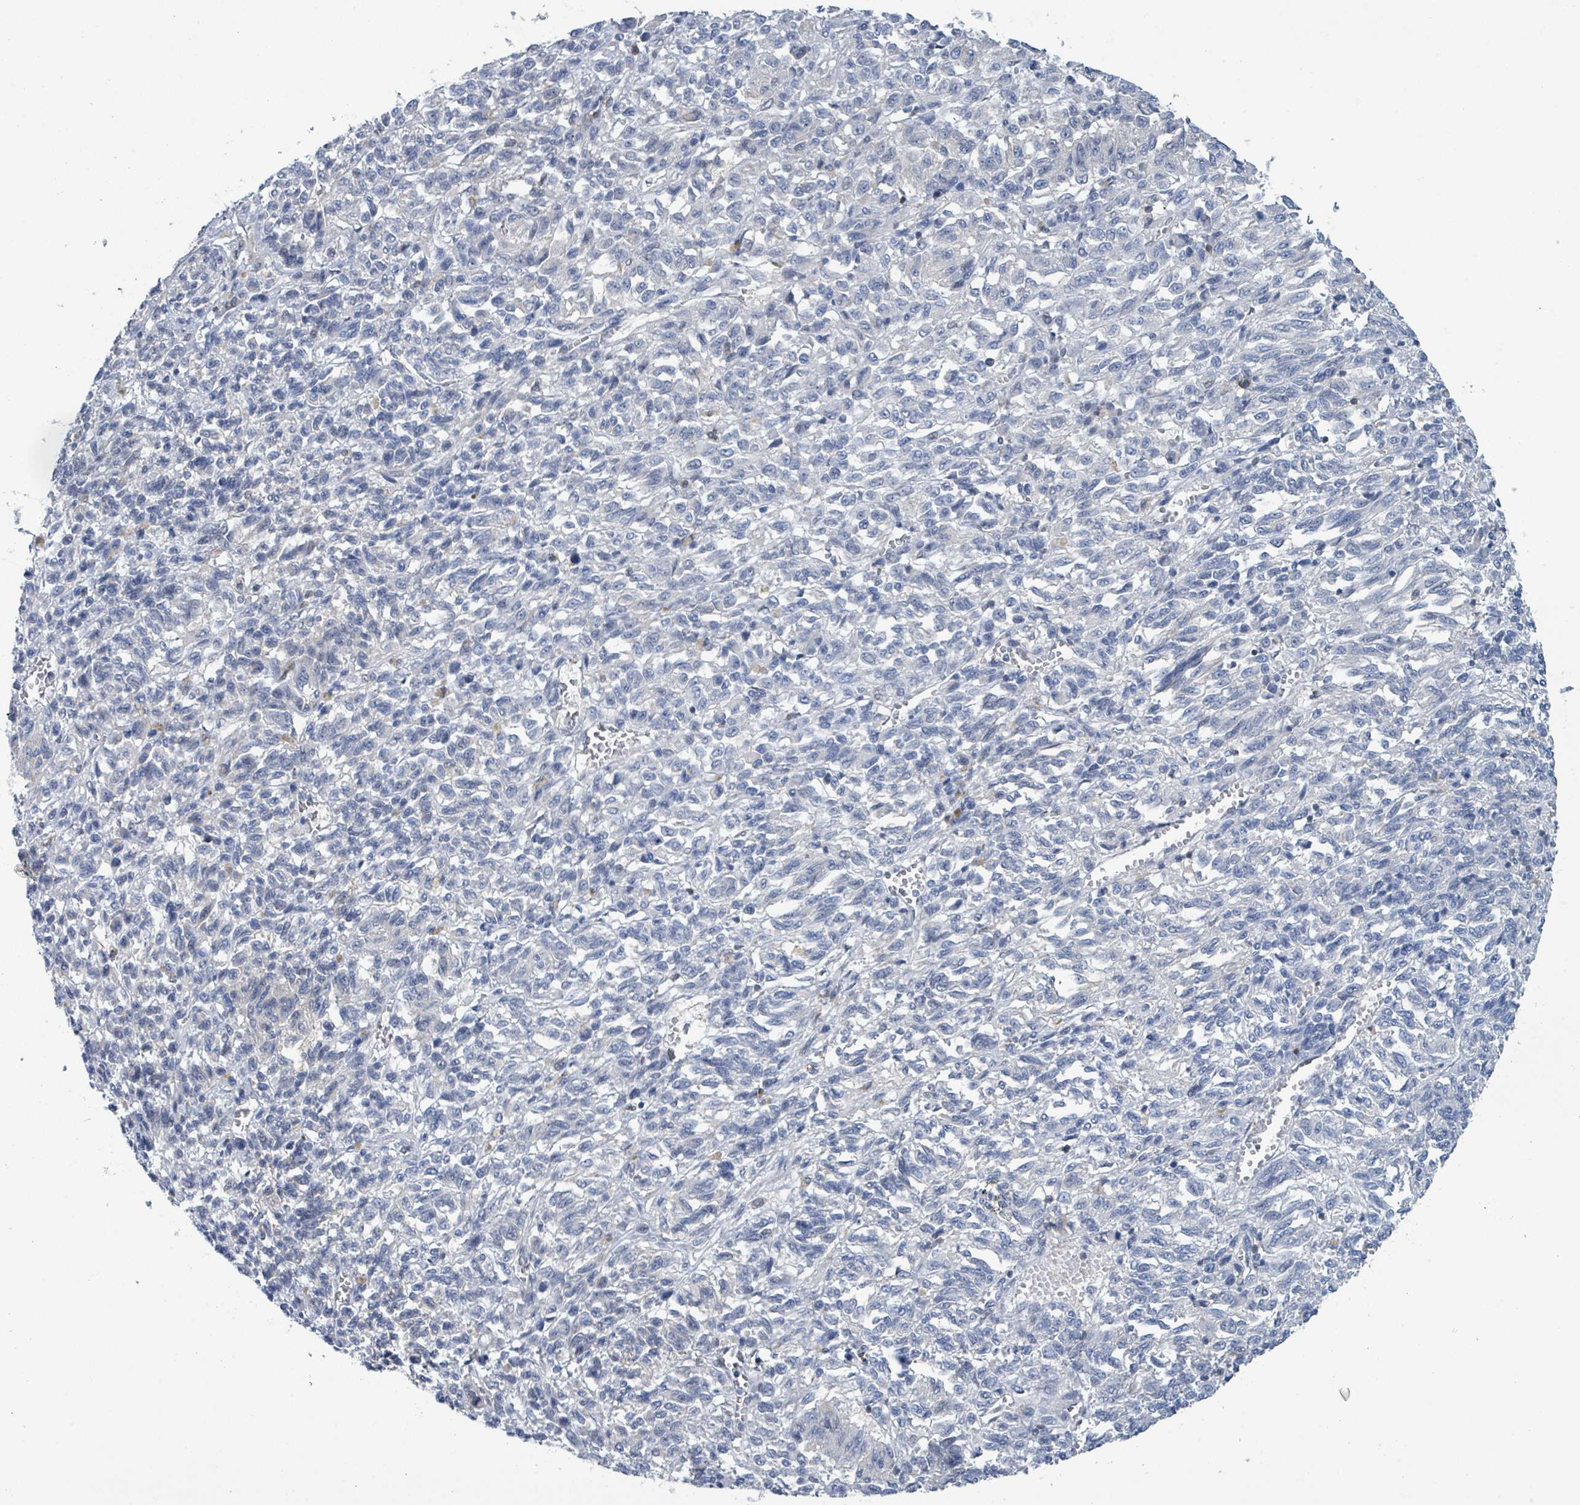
{"staining": {"intensity": "negative", "quantity": "none", "location": "none"}, "tissue": "melanoma", "cell_type": "Tumor cells", "image_type": "cancer", "snomed": [{"axis": "morphology", "description": "Malignant melanoma, Metastatic site"}, {"axis": "topography", "description": "Lung"}], "caption": "DAB immunohistochemical staining of human malignant melanoma (metastatic site) displays no significant expression in tumor cells.", "gene": "DGKZ", "patient": {"sex": "male", "age": 64}}